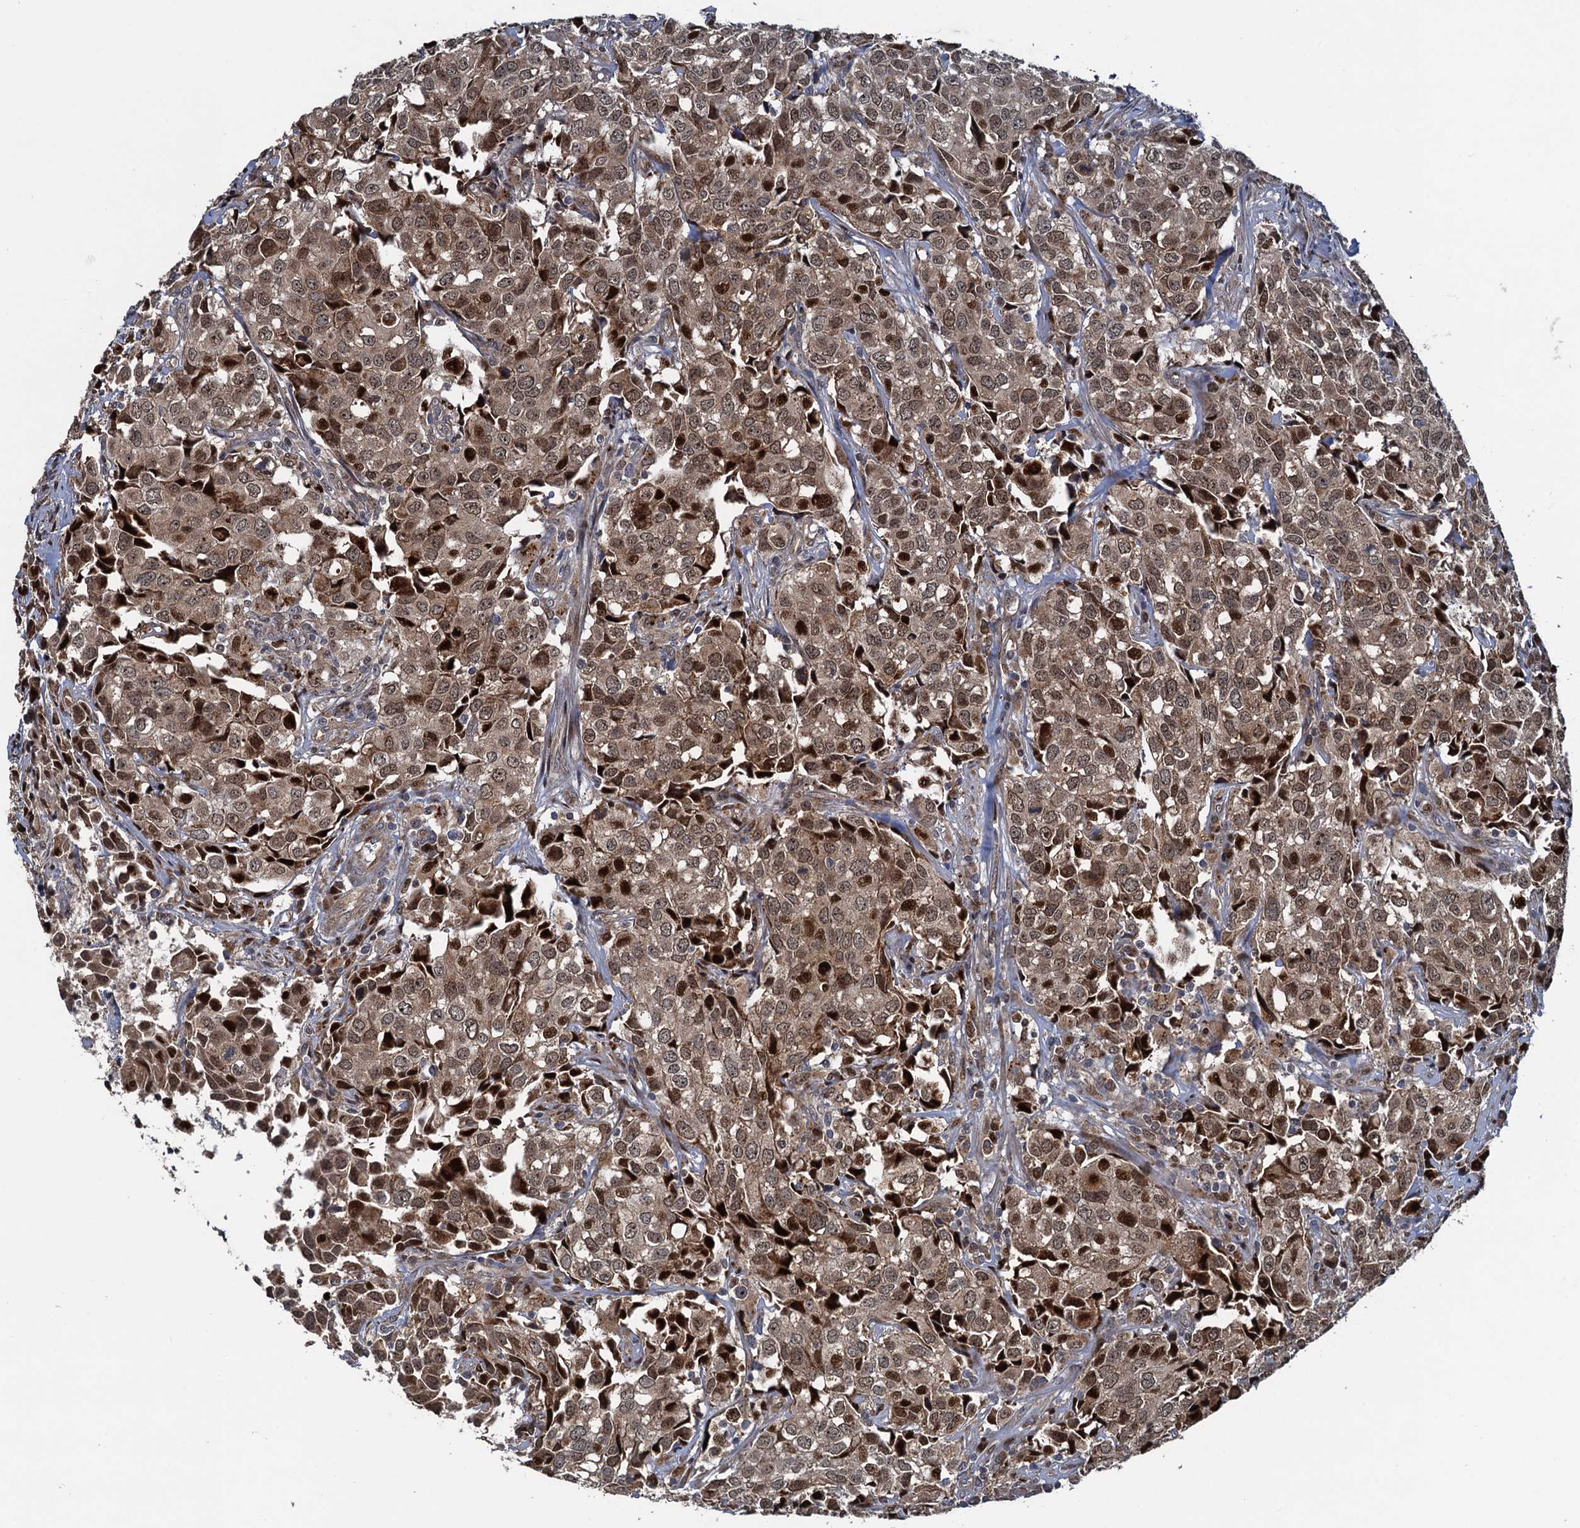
{"staining": {"intensity": "moderate", "quantity": ">75%", "location": "cytoplasmic/membranous,nuclear"}, "tissue": "urothelial cancer", "cell_type": "Tumor cells", "image_type": "cancer", "snomed": [{"axis": "morphology", "description": "Urothelial carcinoma, High grade"}, {"axis": "topography", "description": "Urinary bladder"}], "caption": "High-power microscopy captured an immunohistochemistry (IHC) image of urothelial cancer, revealing moderate cytoplasmic/membranous and nuclear staining in about >75% of tumor cells. Using DAB (brown) and hematoxylin (blue) stains, captured at high magnification using brightfield microscopy.", "gene": "ATOSA", "patient": {"sex": "female", "age": 75}}